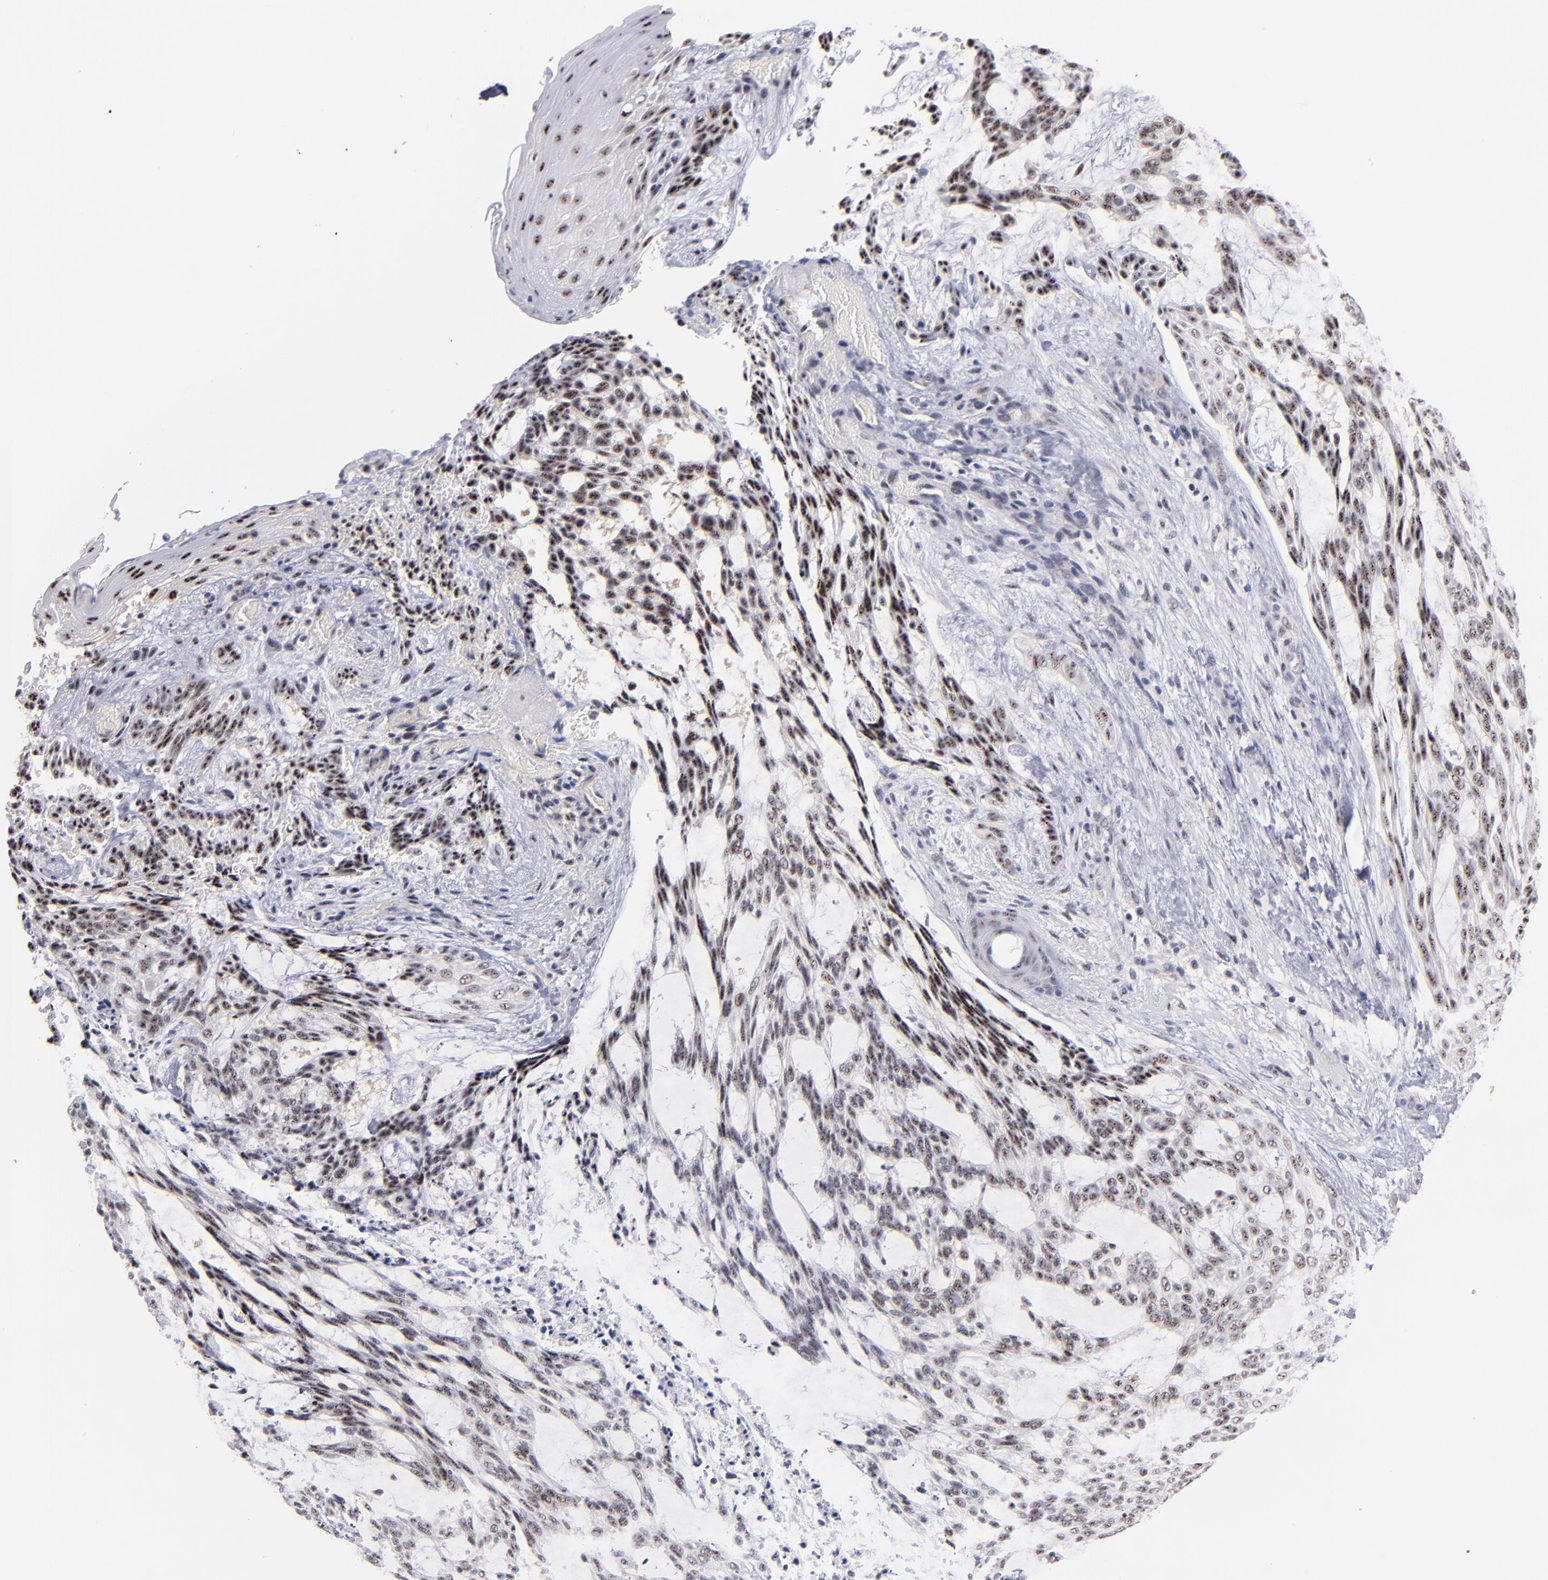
{"staining": {"intensity": "moderate", "quantity": "25%-75%", "location": "nuclear"}, "tissue": "skin cancer", "cell_type": "Tumor cells", "image_type": "cancer", "snomed": [{"axis": "morphology", "description": "Normal tissue, NOS"}, {"axis": "morphology", "description": "Basal cell carcinoma"}, {"axis": "topography", "description": "Skin"}], "caption": "The micrograph shows staining of skin cancer (basal cell carcinoma), revealing moderate nuclear protein positivity (brown color) within tumor cells.", "gene": "RAF1", "patient": {"sex": "female", "age": 71}}